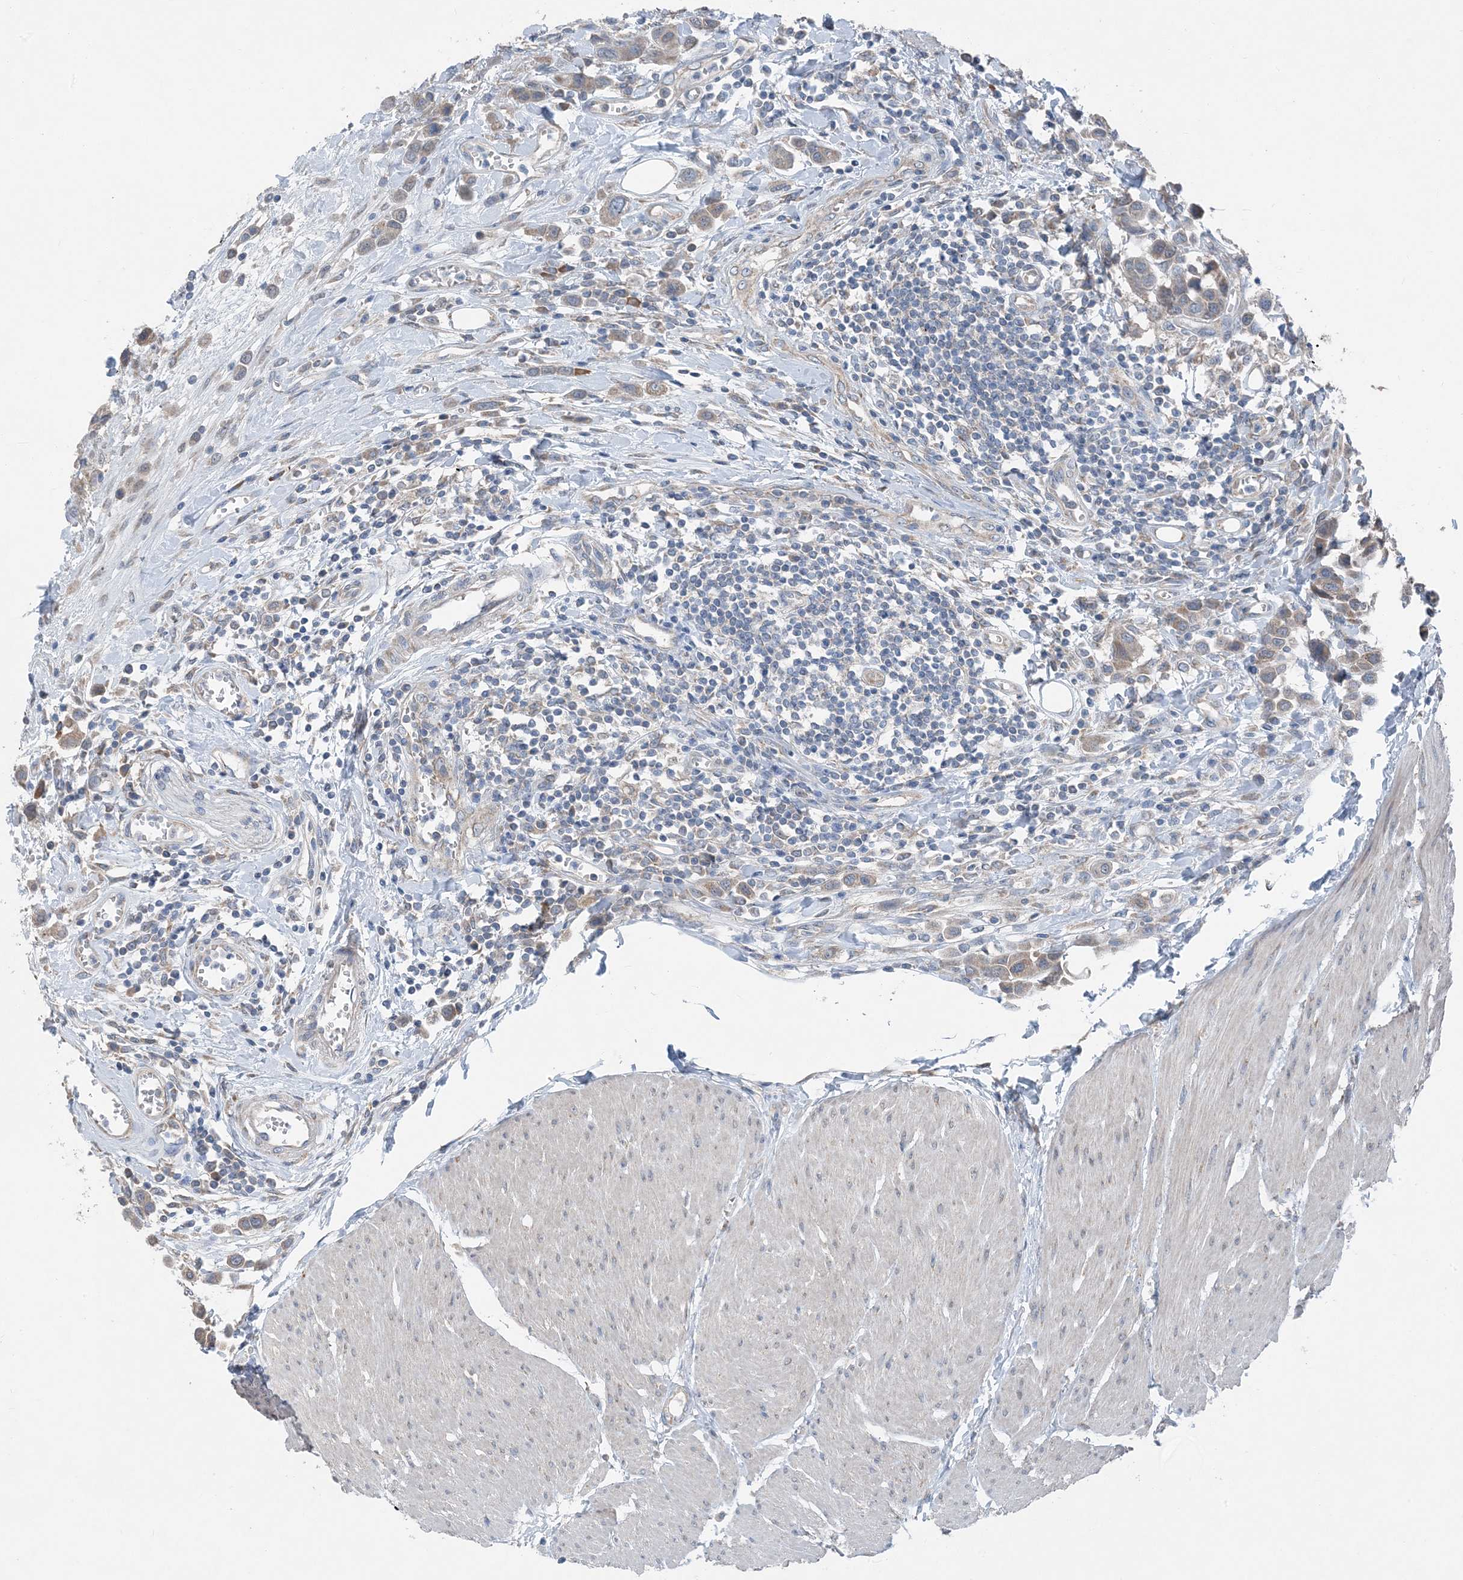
{"staining": {"intensity": "weak", "quantity": "25%-75%", "location": "cytoplasmic/membranous"}, "tissue": "urothelial cancer", "cell_type": "Tumor cells", "image_type": "cancer", "snomed": [{"axis": "morphology", "description": "Urothelial carcinoma, High grade"}, {"axis": "topography", "description": "Urinary bladder"}], "caption": "High-magnification brightfield microscopy of urothelial cancer stained with DAB (3,3'-diaminobenzidine) (brown) and counterstained with hematoxylin (blue). tumor cells exhibit weak cytoplasmic/membranous positivity is present in about25%-75% of cells.", "gene": "DHX30", "patient": {"sex": "male", "age": 50}}